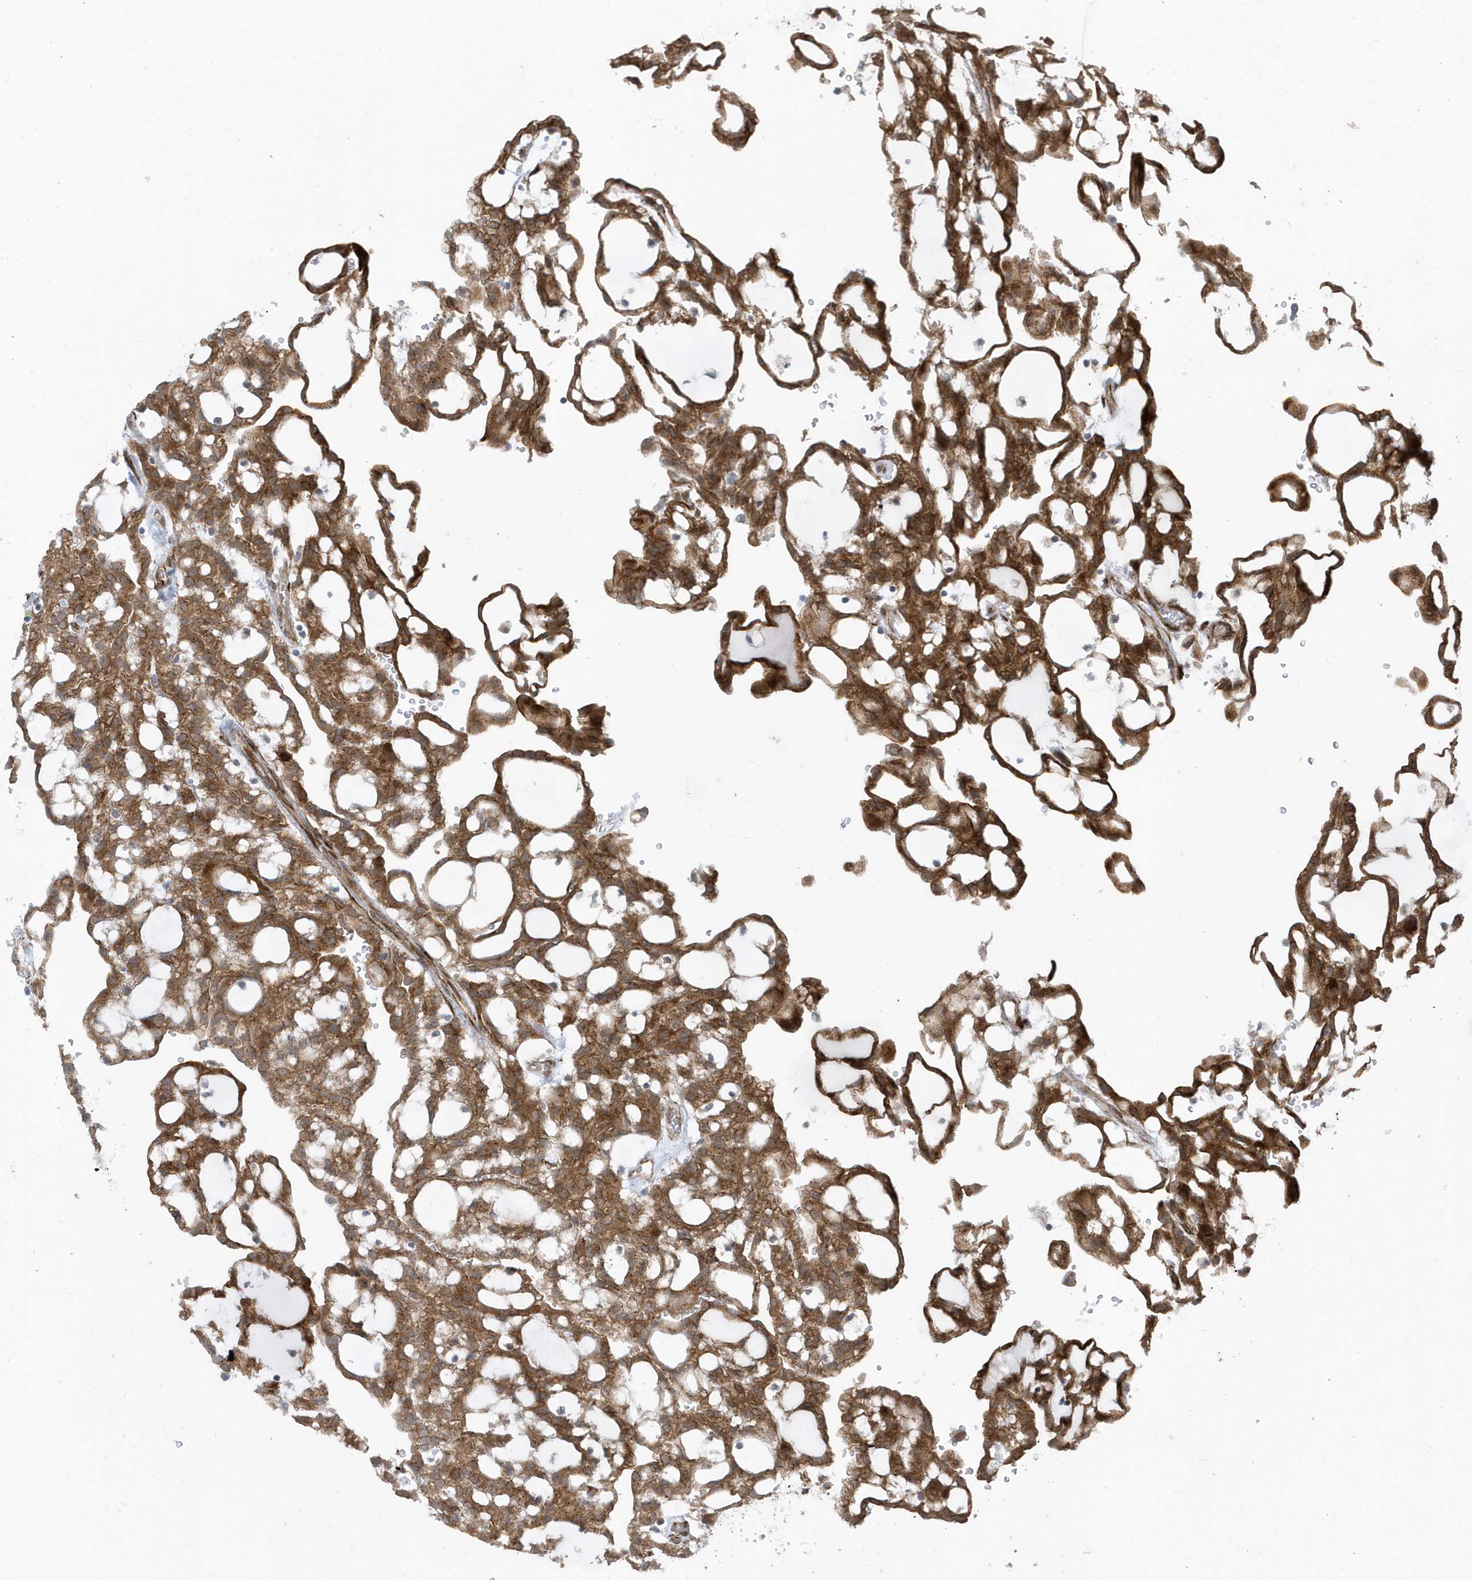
{"staining": {"intensity": "moderate", "quantity": ">75%", "location": "cytoplasmic/membranous"}, "tissue": "renal cancer", "cell_type": "Tumor cells", "image_type": "cancer", "snomed": [{"axis": "morphology", "description": "Adenocarcinoma, NOS"}, {"axis": "topography", "description": "Kidney"}], "caption": "Protein expression analysis of human adenocarcinoma (renal) reveals moderate cytoplasmic/membranous expression in about >75% of tumor cells. The protein of interest is shown in brown color, while the nuclei are stained blue.", "gene": "FAM98A", "patient": {"sex": "male", "age": 63}}